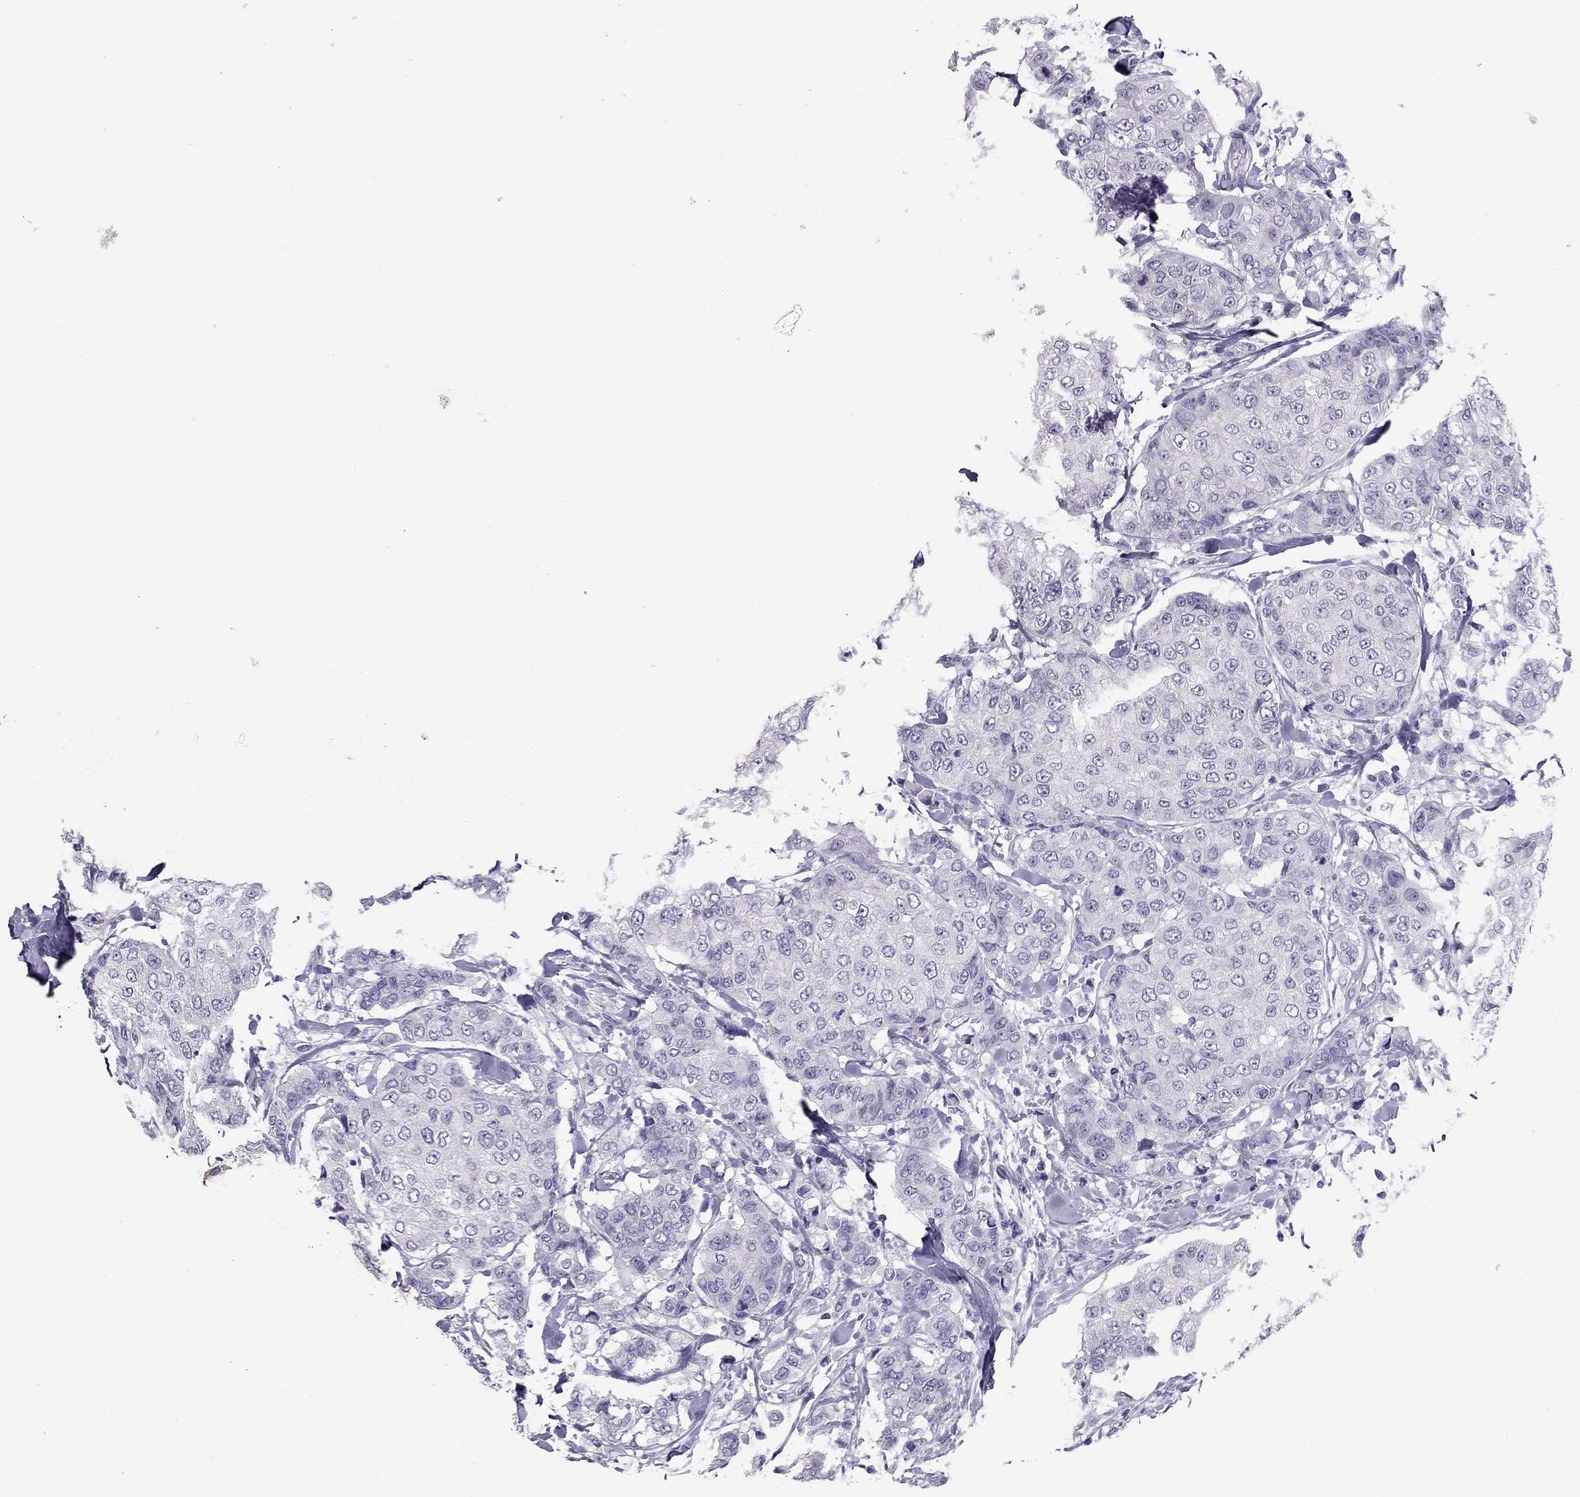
{"staining": {"intensity": "negative", "quantity": "none", "location": "none"}, "tissue": "breast cancer", "cell_type": "Tumor cells", "image_type": "cancer", "snomed": [{"axis": "morphology", "description": "Duct carcinoma"}, {"axis": "topography", "description": "Breast"}], "caption": "This is an immunohistochemistry micrograph of breast cancer (infiltrating ductal carcinoma). There is no staining in tumor cells.", "gene": "PDE6A", "patient": {"sex": "female", "age": 27}}